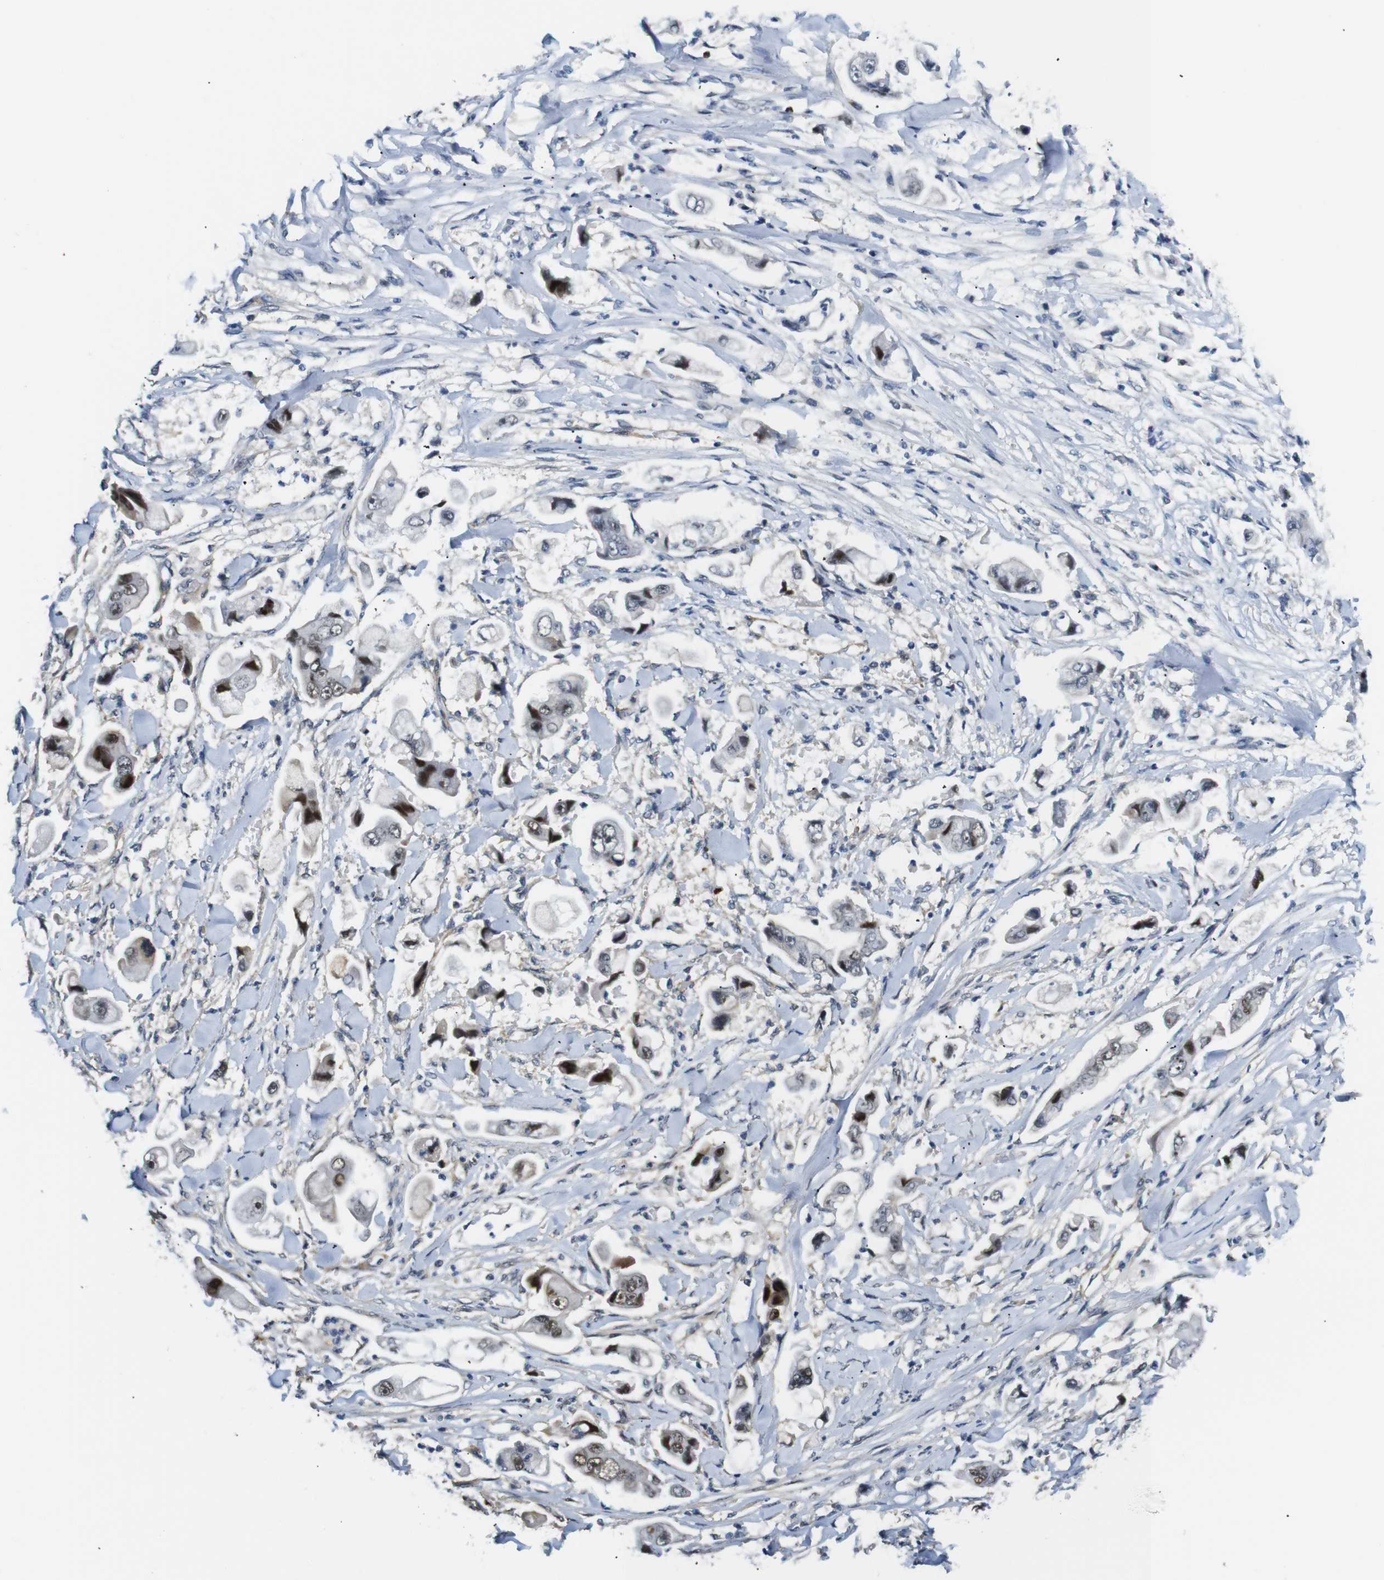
{"staining": {"intensity": "moderate", "quantity": ">75%", "location": "nuclear"}, "tissue": "stomach cancer", "cell_type": "Tumor cells", "image_type": "cancer", "snomed": [{"axis": "morphology", "description": "Adenocarcinoma, NOS"}, {"axis": "topography", "description": "Stomach"}], "caption": "Tumor cells exhibit medium levels of moderate nuclear positivity in approximately >75% of cells in stomach cancer (adenocarcinoma). Using DAB (3,3'-diaminobenzidine) (brown) and hematoxylin (blue) stains, captured at high magnification using brightfield microscopy.", "gene": "PARN", "patient": {"sex": "male", "age": 62}}